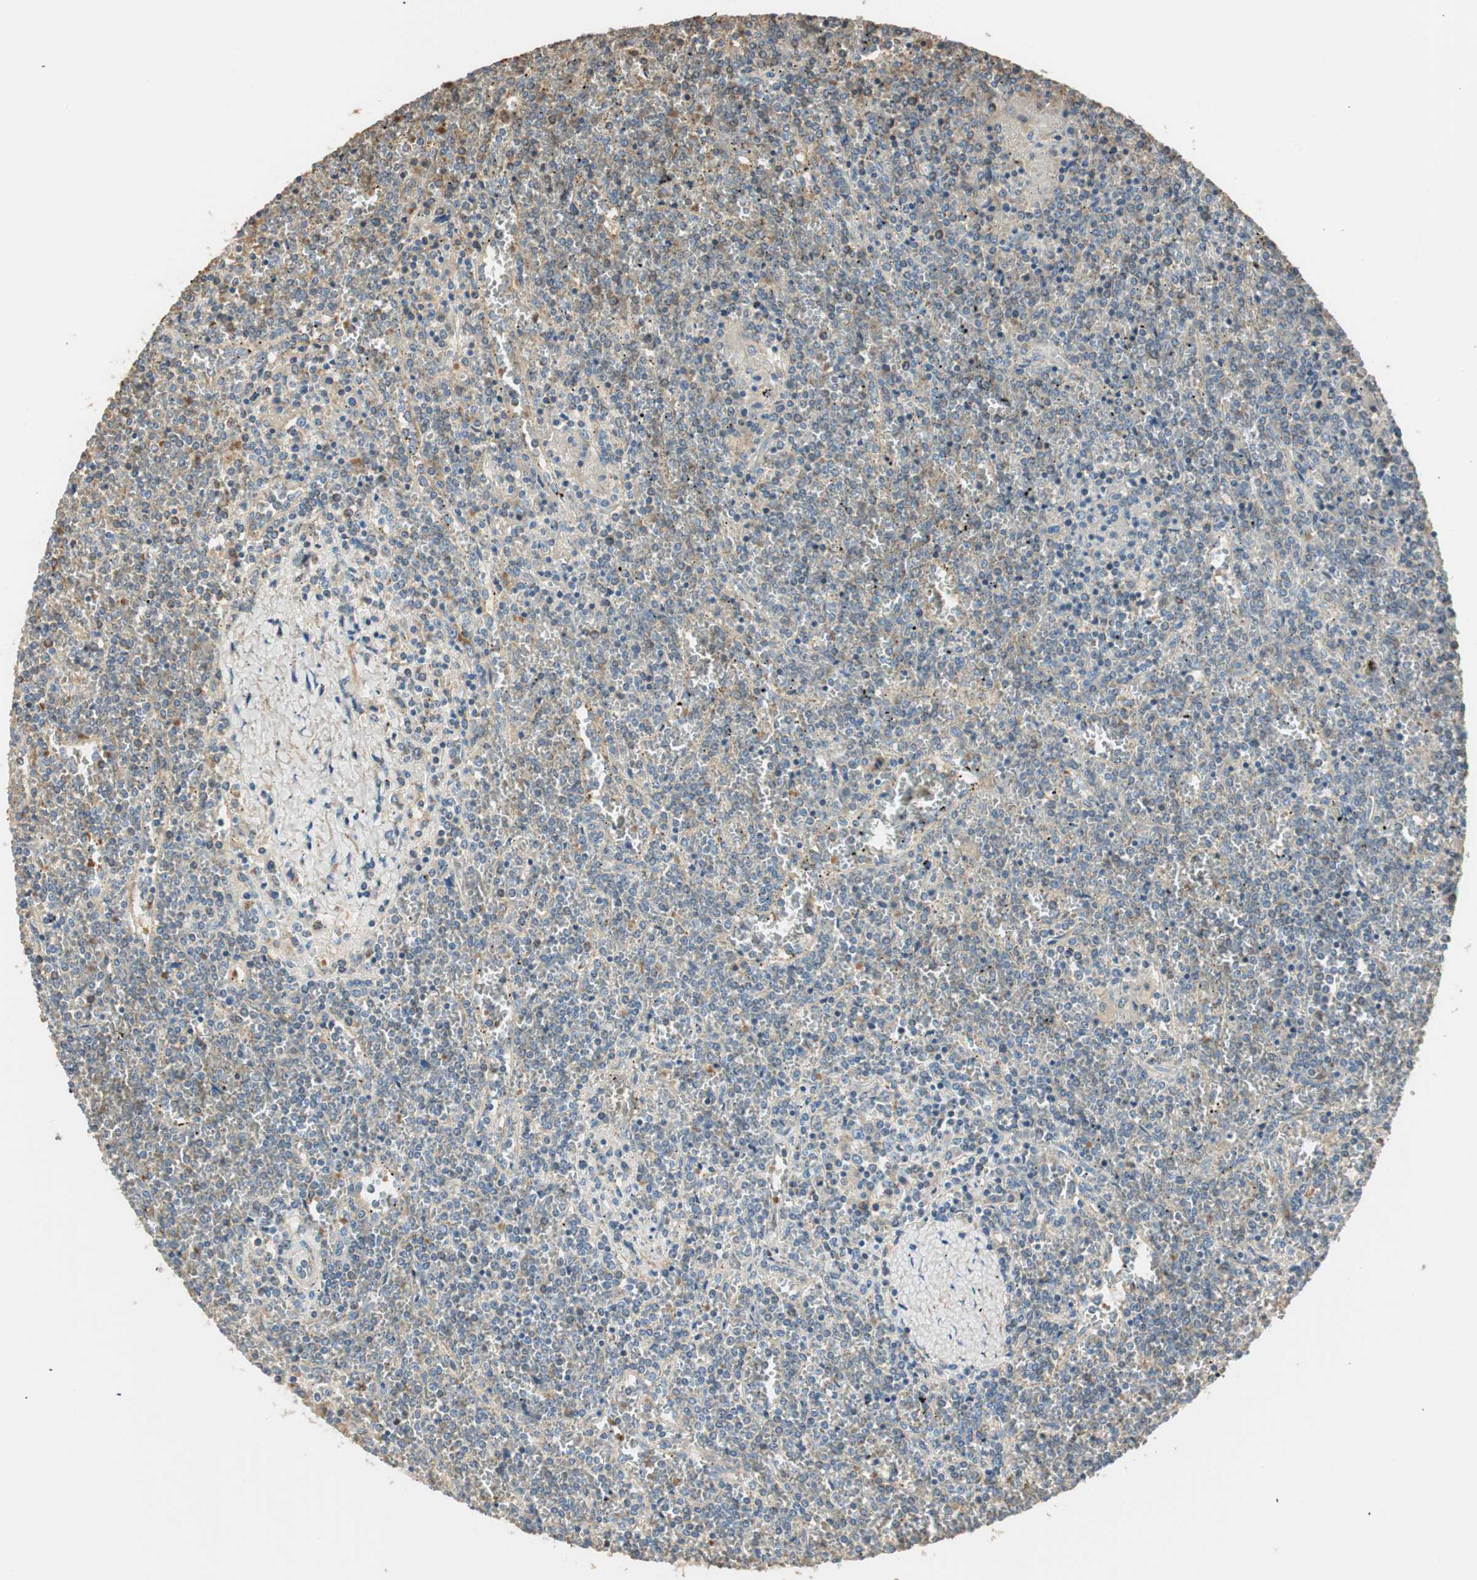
{"staining": {"intensity": "negative", "quantity": "none", "location": "none"}, "tissue": "lymphoma", "cell_type": "Tumor cells", "image_type": "cancer", "snomed": [{"axis": "morphology", "description": "Malignant lymphoma, non-Hodgkin's type, Low grade"}, {"axis": "topography", "description": "Spleen"}], "caption": "This is a micrograph of immunohistochemistry staining of malignant lymphoma, non-Hodgkin's type (low-grade), which shows no expression in tumor cells. (Brightfield microscopy of DAB (3,3'-diaminobenzidine) IHC at high magnification).", "gene": "RORB", "patient": {"sex": "female", "age": 19}}